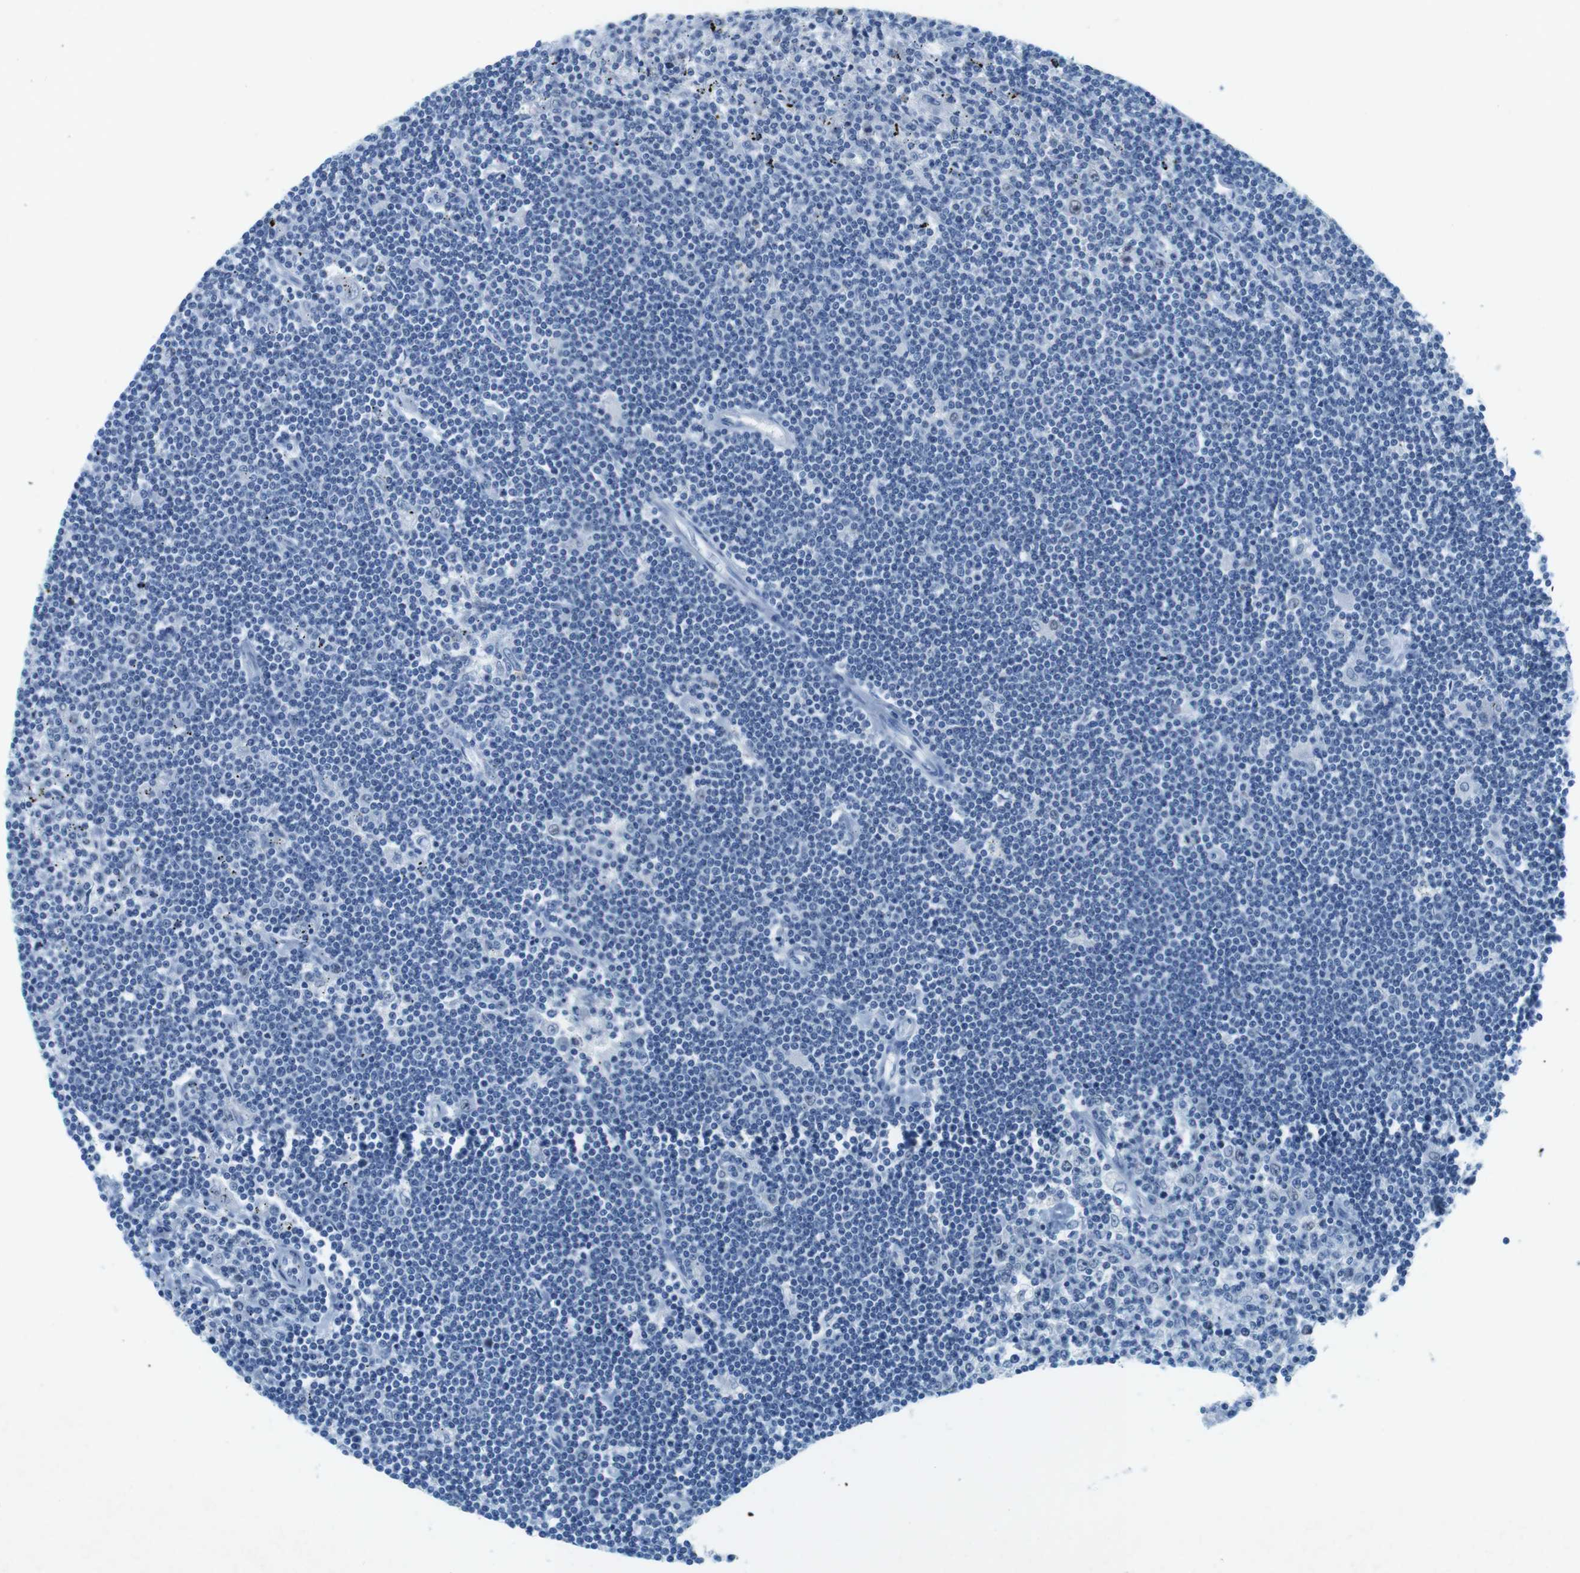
{"staining": {"intensity": "negative", "quantity": "none", "location": "none"}, "tissue": "lymphoma", "cell_type": "Tumor cells", "image_type": "cancer", "snomed": [{"axis": "morphology", "description": "Malignant lymphoma, non-Hodgkin's type, Low grade"}, {"axis": "topography", "description": "Spleen"}], "caption": "Immunohistochemistry (IHC) of low-grade malignant lymphoma, non-Hodgkin's type reveals no staining in tumor cells.", "gene": "CTAG1B", "patient": {"sex": "male", "age": 76}}